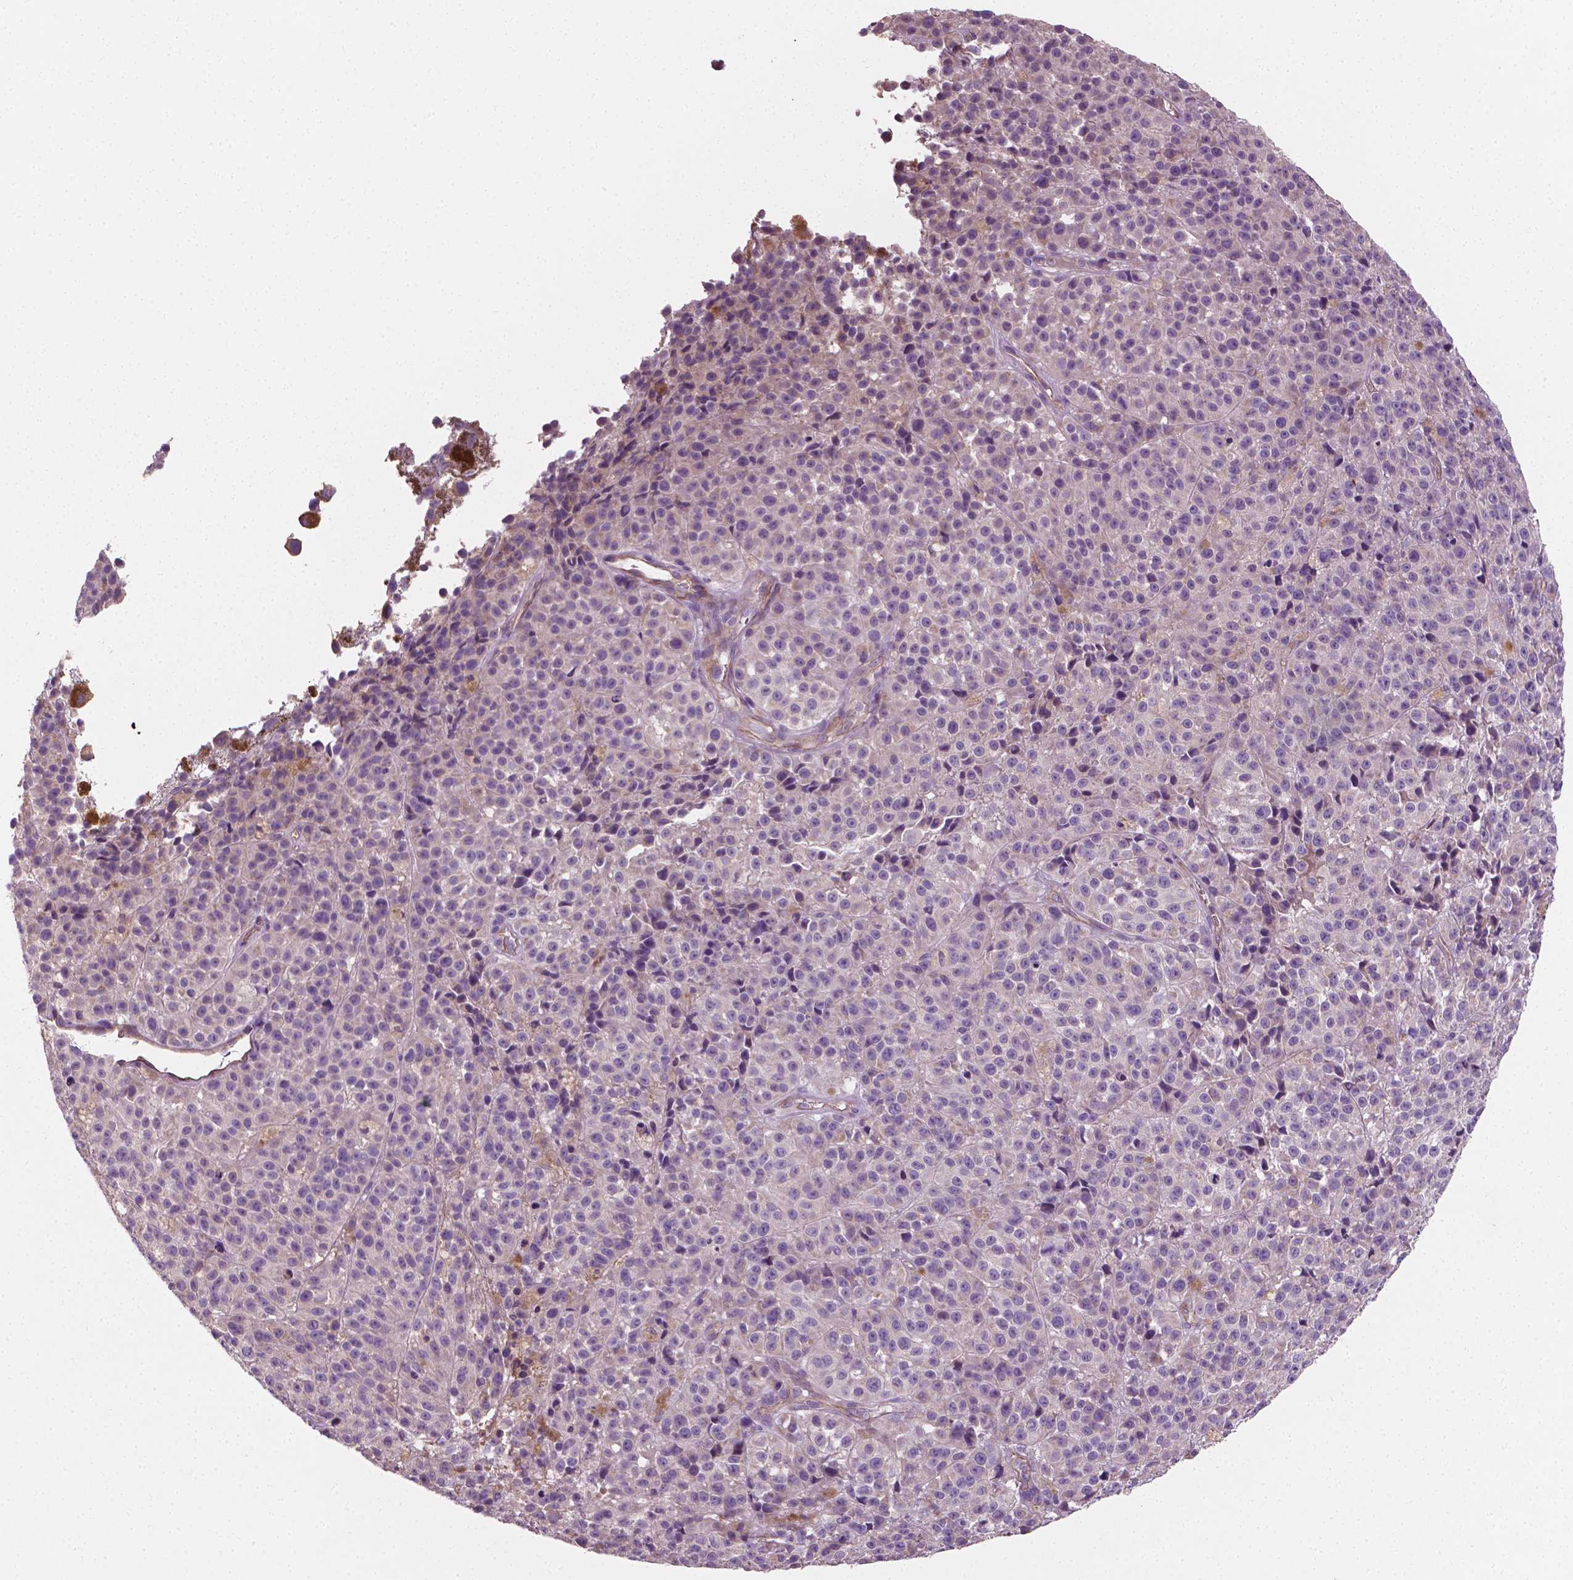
{"staining": {"intensity": "negative", "quantity": "none", "location": "none"}, "tissue": "melanoma", "cell_type": "Tumor cells", "image_type": "cancer", "snomed": [{"axis": "morphology", "description": "Malignant melanoma, NOS"}, {"axis": "topography", "description": "Skin"}], "caption": "Immunohistochemical staining of malignant melanoma reveals no significant expression in tumor cells.", "gene": "PTX3", "patient": {"sex": "female", "age": 58}}